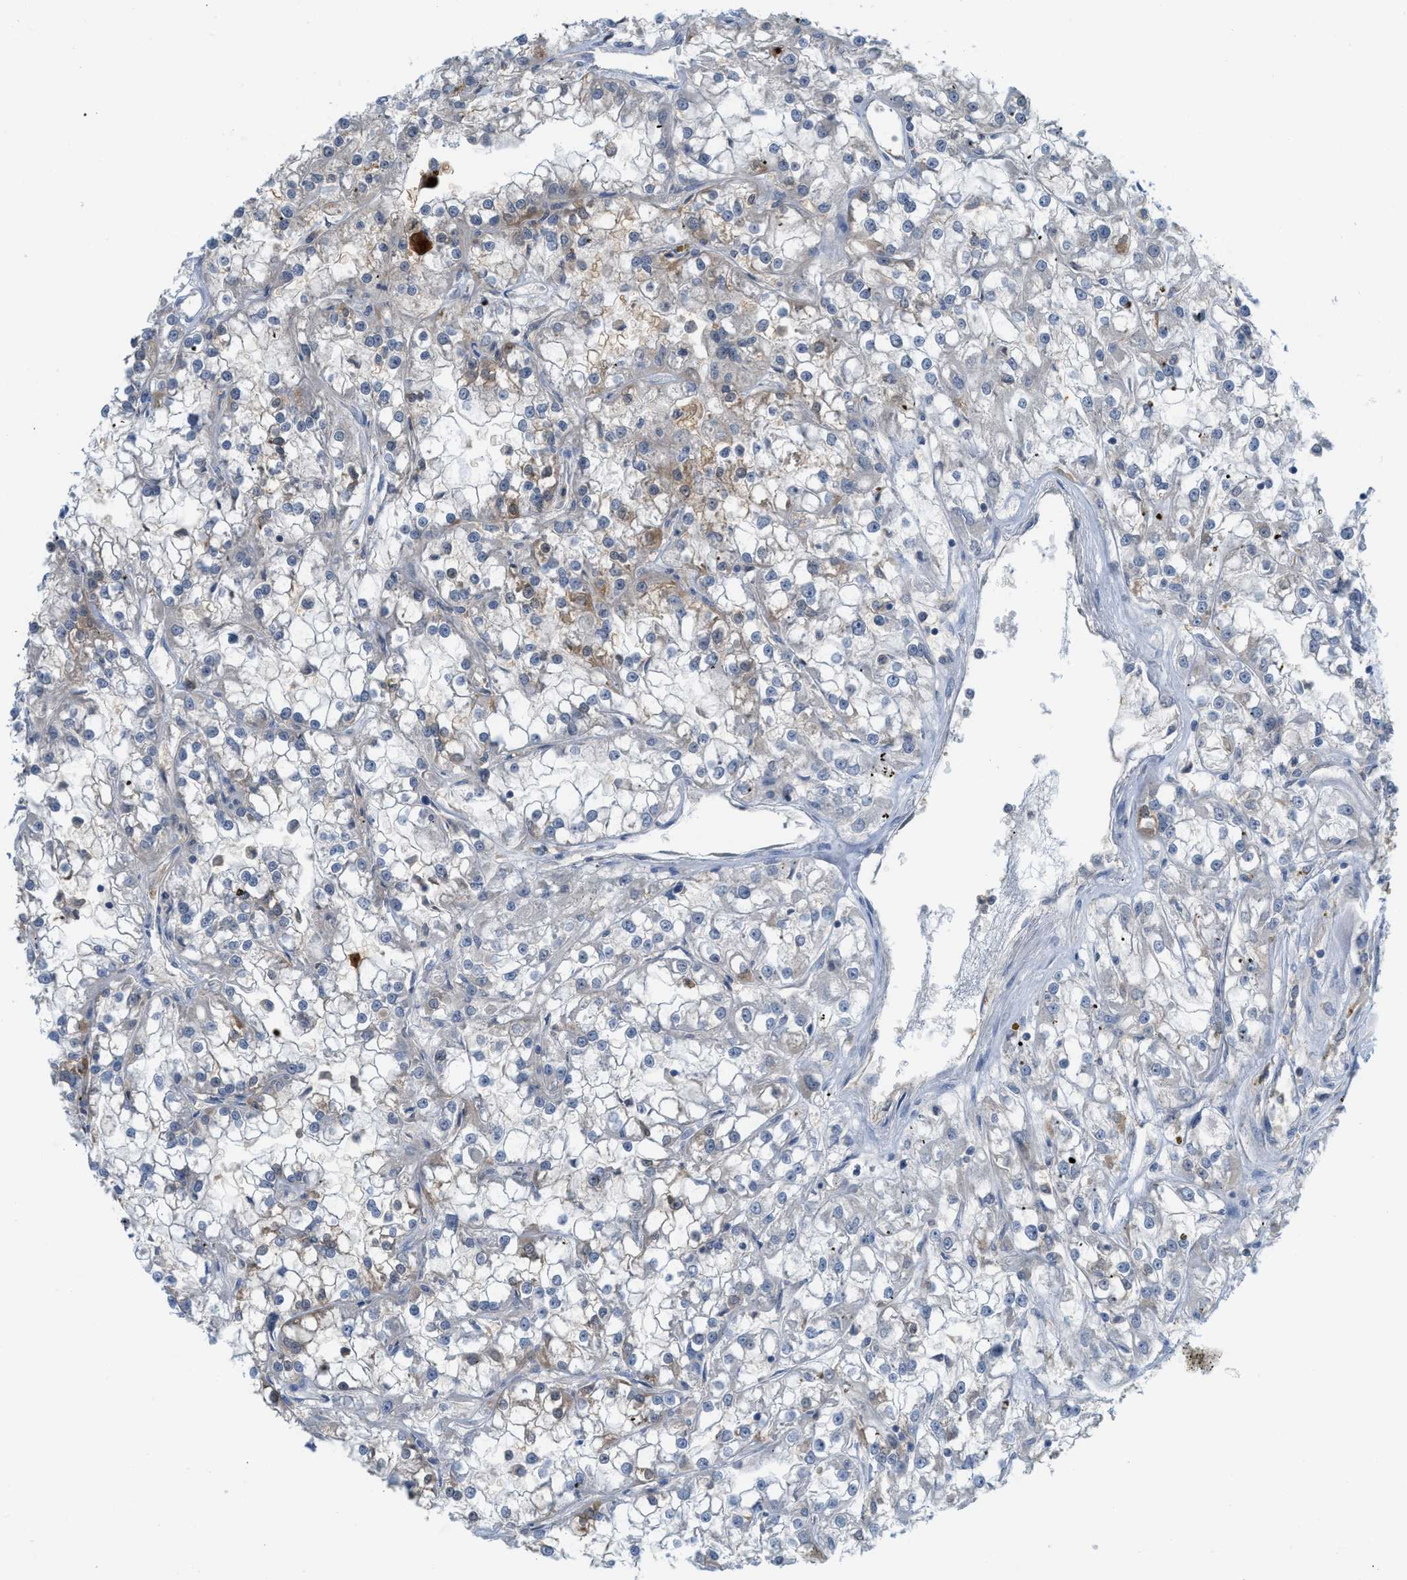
{"staining": {"intensity": "negative", "quantity": "none", "location": "none"}, "tissue": "renal cancer", "cell_type": "Tumor cells", "image_type": "cancer", "snomed": [{"axis": "morphology", "description": "Adenocarcinoma, NOS"}, {"axis": "topography", "description": "Kidney"}], "caption": "DAB immunohistochemical staining of human adenocarcinoma (renal) reveals no significant positivity in tumor cells. Brightfield microscopy of immunohistochemistry stained with DAB (brown) and hematoxylin (blue), captured at high magnification.", "gene": "CSTB", "patient": {"sex": "female", "age": 52}}